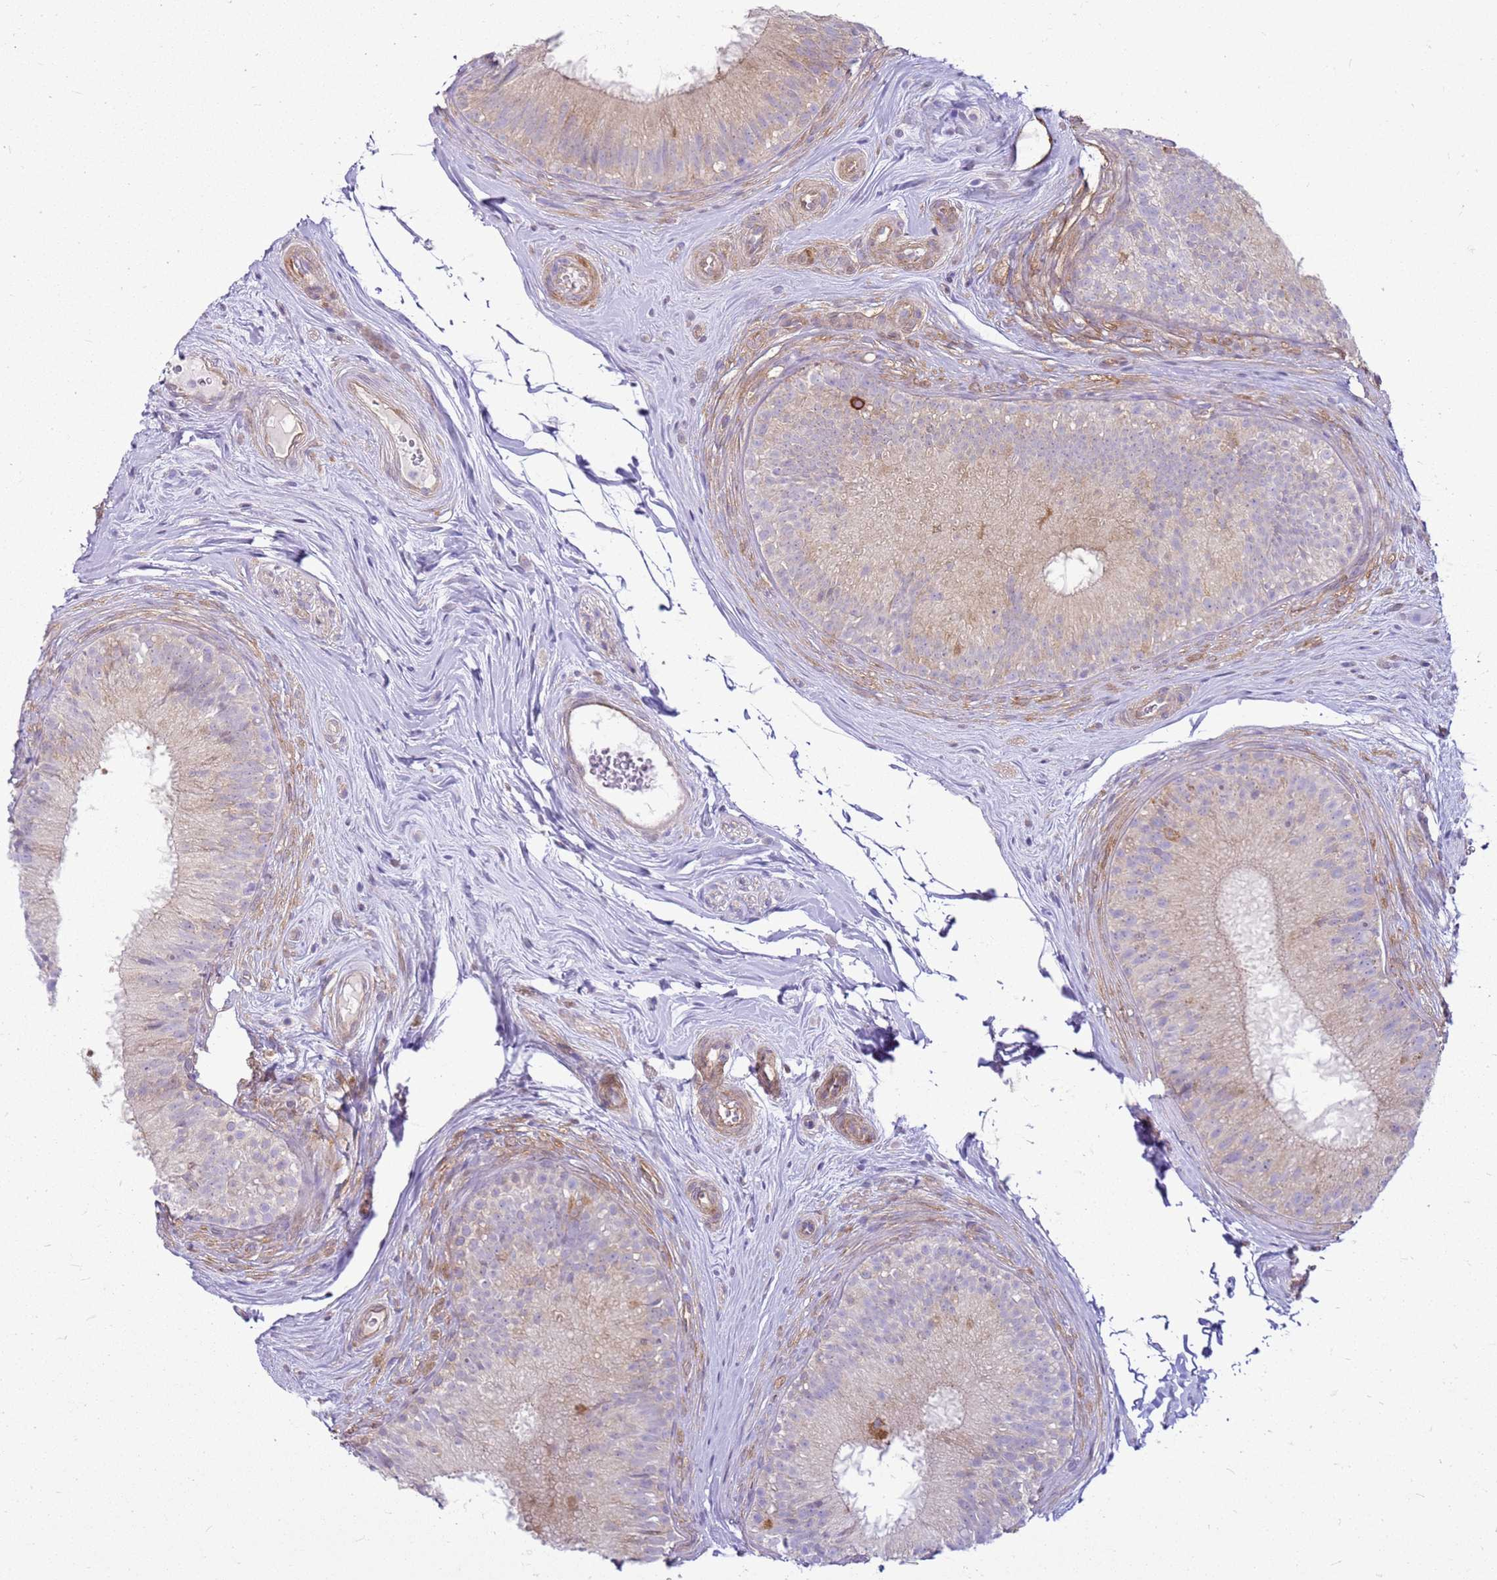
{"staining": {"intensity": "strong", "quantity": "<25%", "location": "cytoplasmic/membranous"}, "tissue": "epididymis", "cell_type": "Glandular cells", "image_type": "normal", "snomed": [{"axis": "morphology", "description": "Normal tissue, NOS"}, {"axis": "topography", "description": "Epididymis"}], "caption": "A high-resolution image shows IHC staining of unremarkable epididymis, which exhibits strong cytoplasmic/membranous expression in approximately <25% of glandular cells. Using DAB (brown) and hematoxylin (blue) stains, captured at high magnification using brightfield microscopy.", "gene": "HSPB1", "patient": {"sex": "male", "age": 34}}